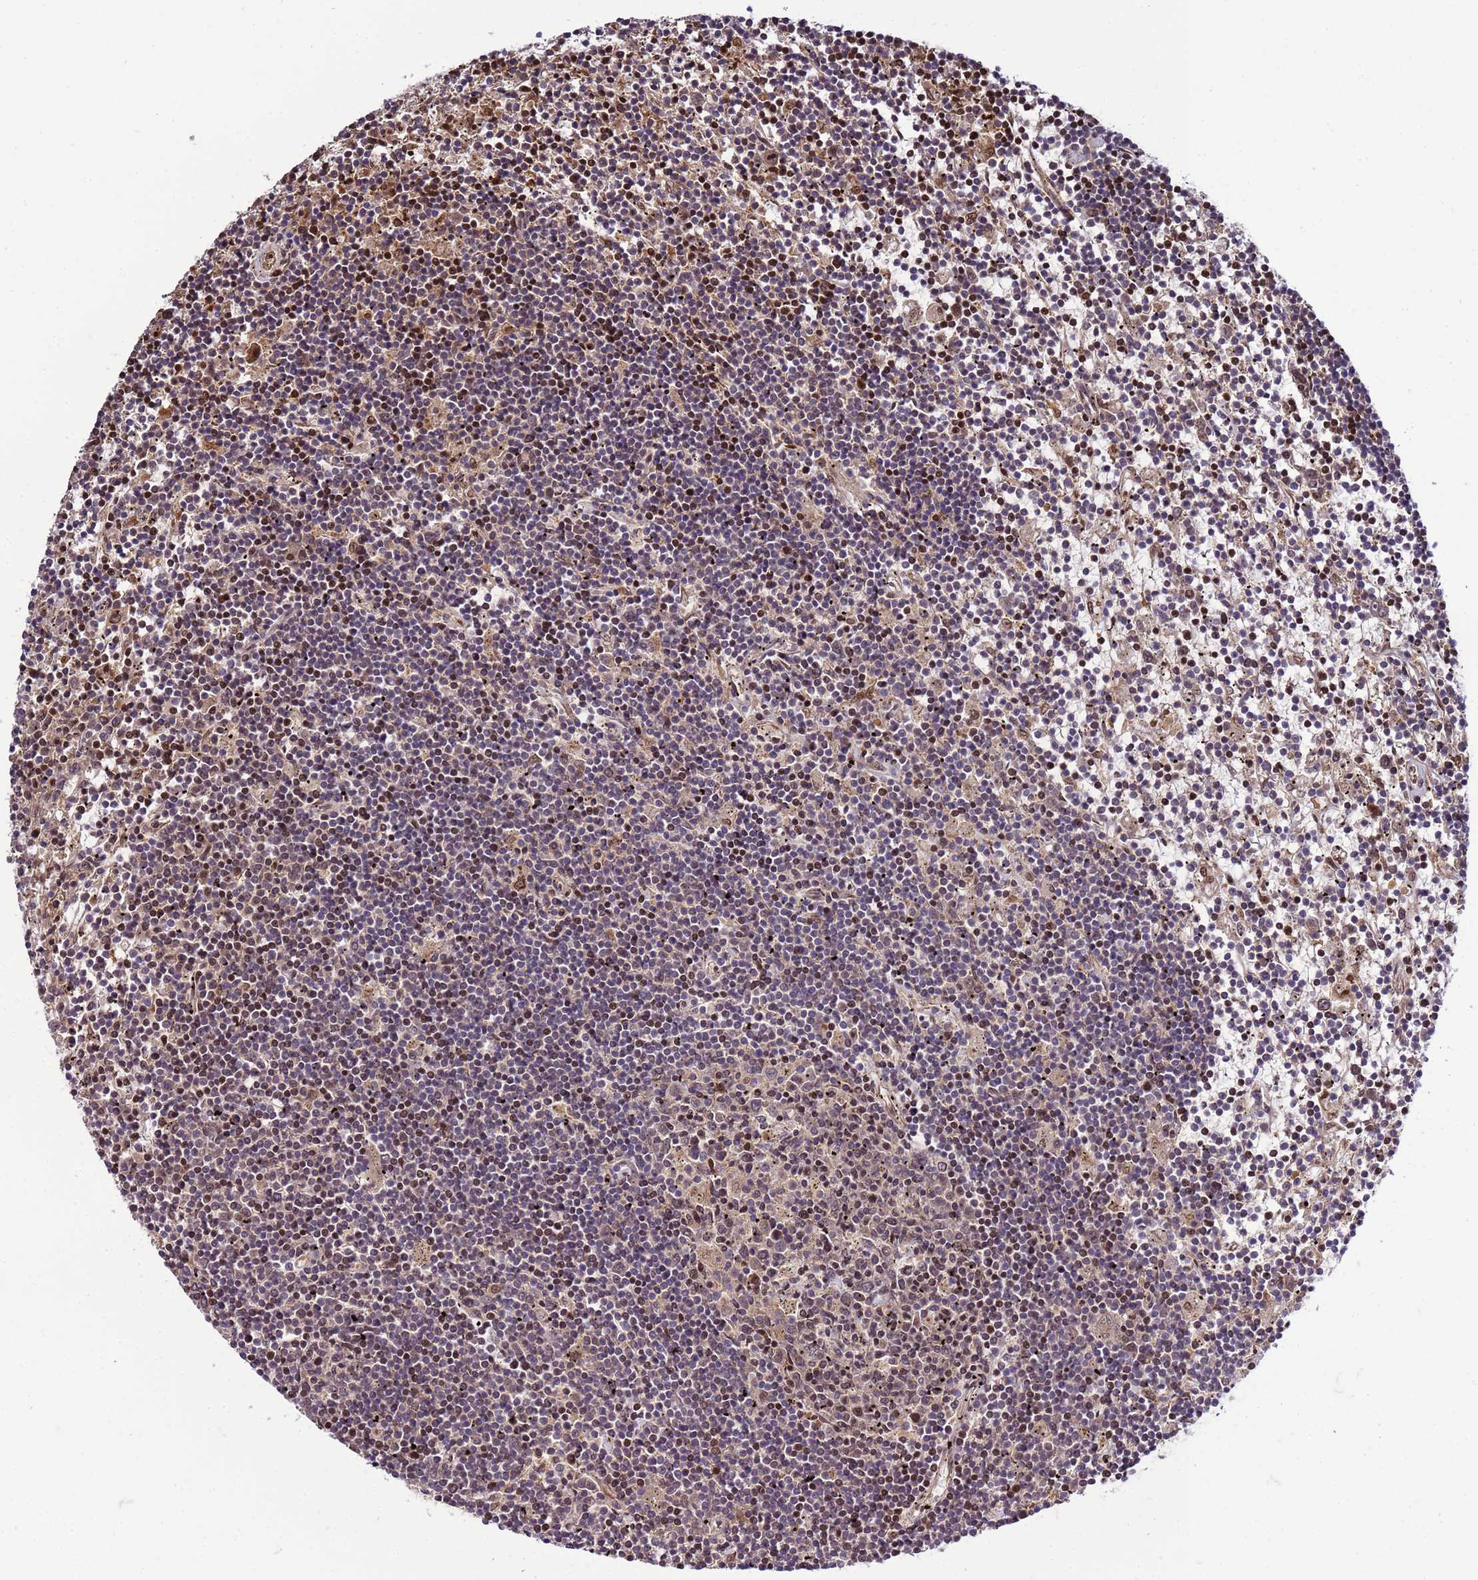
{"staining": {"intensity": "moderate", "quantity": "<25%", "location": "nuclear"}, "tissue": "lymphoma", "cell_type": "Tumor cells", "image_type": "cancer", "snomed": [{"axis": "morphology", "description": "Malignant lymphoma, non-Hodgkin's type, Low grade"}, {"axis": "topography", "description": "Spleen"}], "caption": "Approximately <25% of tumor cells in low-grade malignant lymphoma, non-Hodgkin's type exhibit moderate nuclear protein staining as visualized by brown immunohistochemical staining.", "gene": "GEN1", "patient": {"sex": "male", "age": 76}}